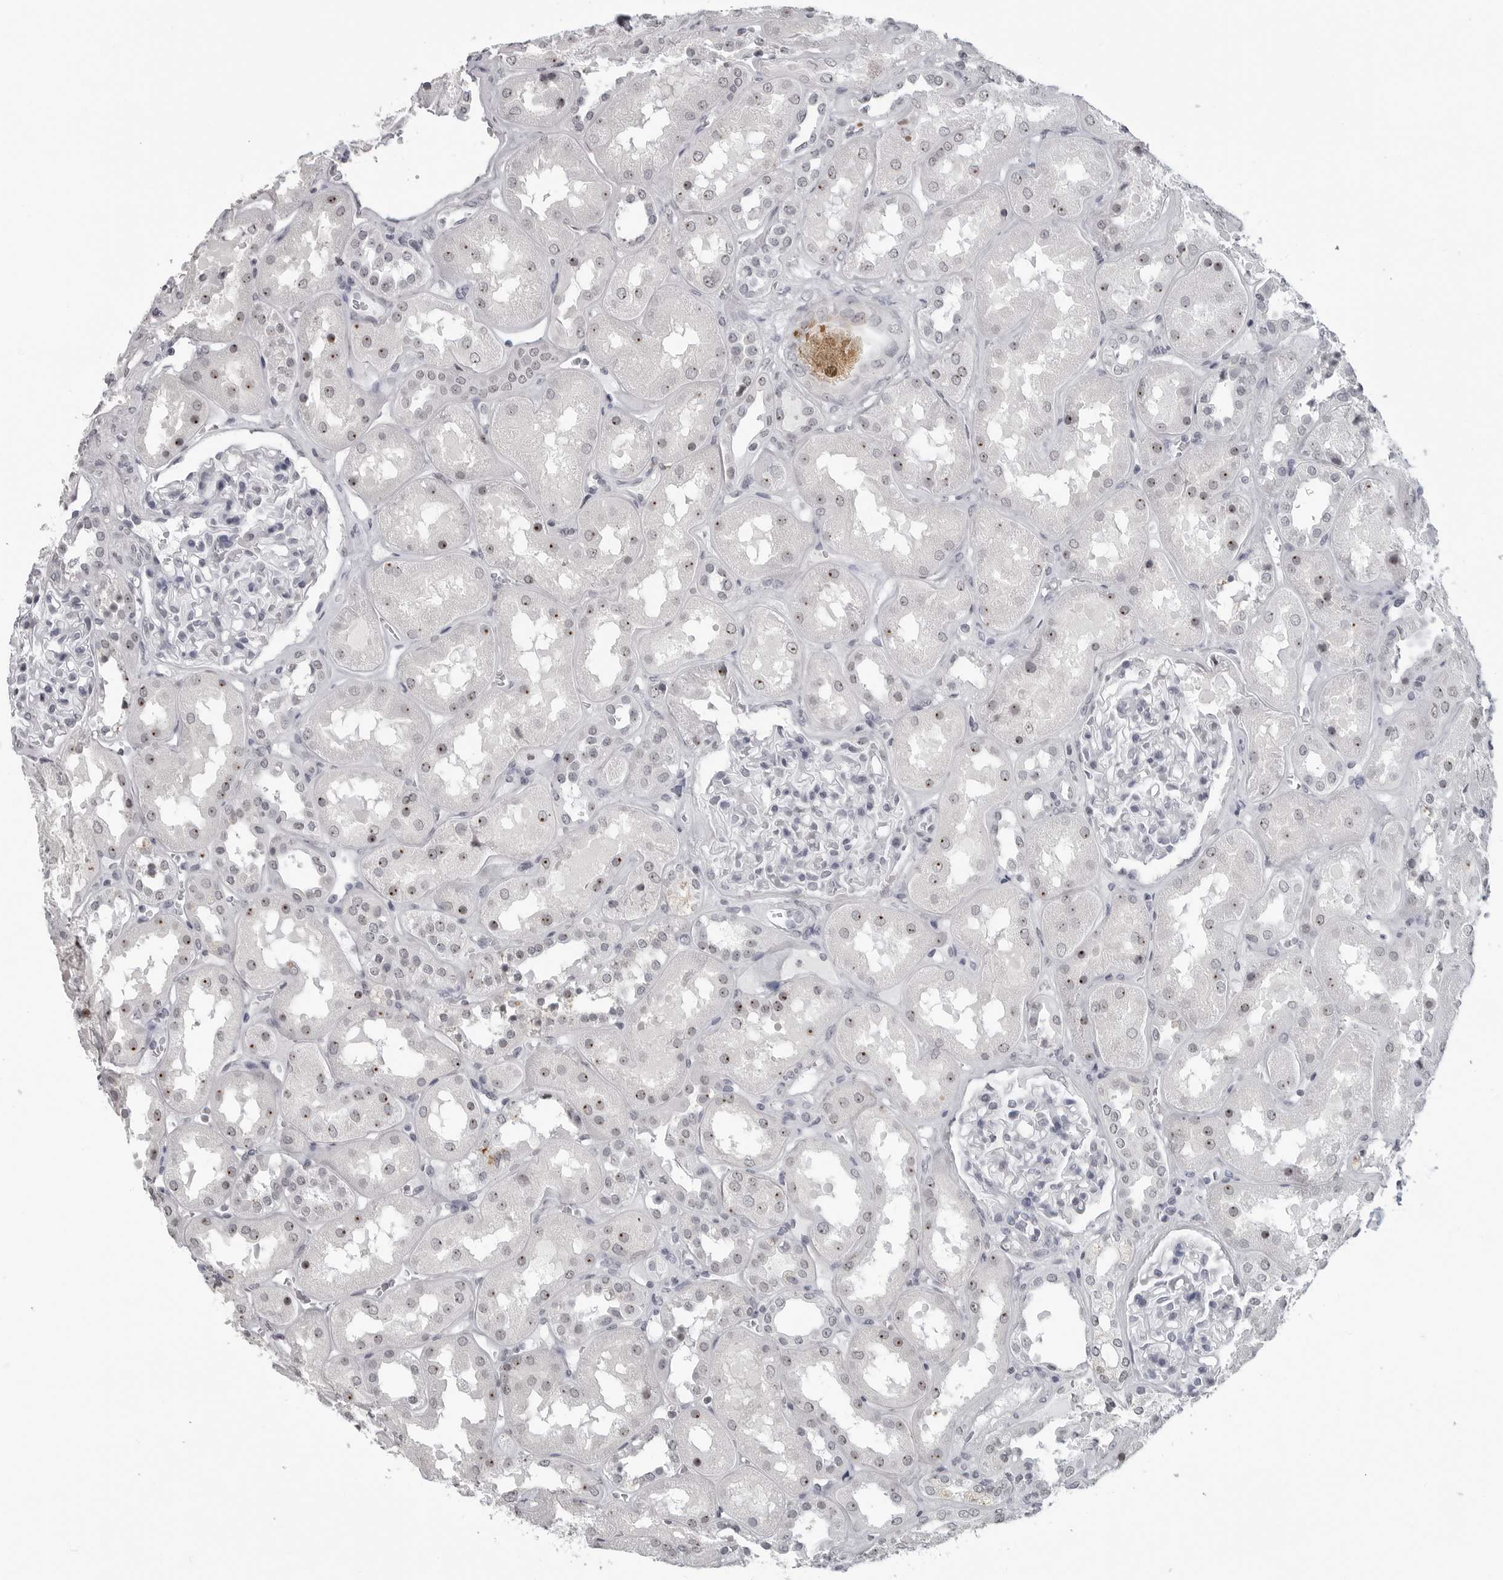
{"staining": {"intensity": "negative", "quantity": "none", "location": "none"}, "tissue": "kidney", "cell_type": "Cells in glomeruli", "image_type": "normal", "snomed": [{"axis": "morphology", "description": "Normal tissue, NOS"}, {"axis": "topography", "description": "Kidney"}], "caption": "Cells in glomeruli show no significant protein staining in unremarkable kidney. Brightfield microscopy of IHC stained with DAB (3,3'-diaminobenzidine) (brown) and hematoxylin (blue), captured at high magnification.", "gene": "DDX54", "patient": {"sex": "male", "age": 70}}